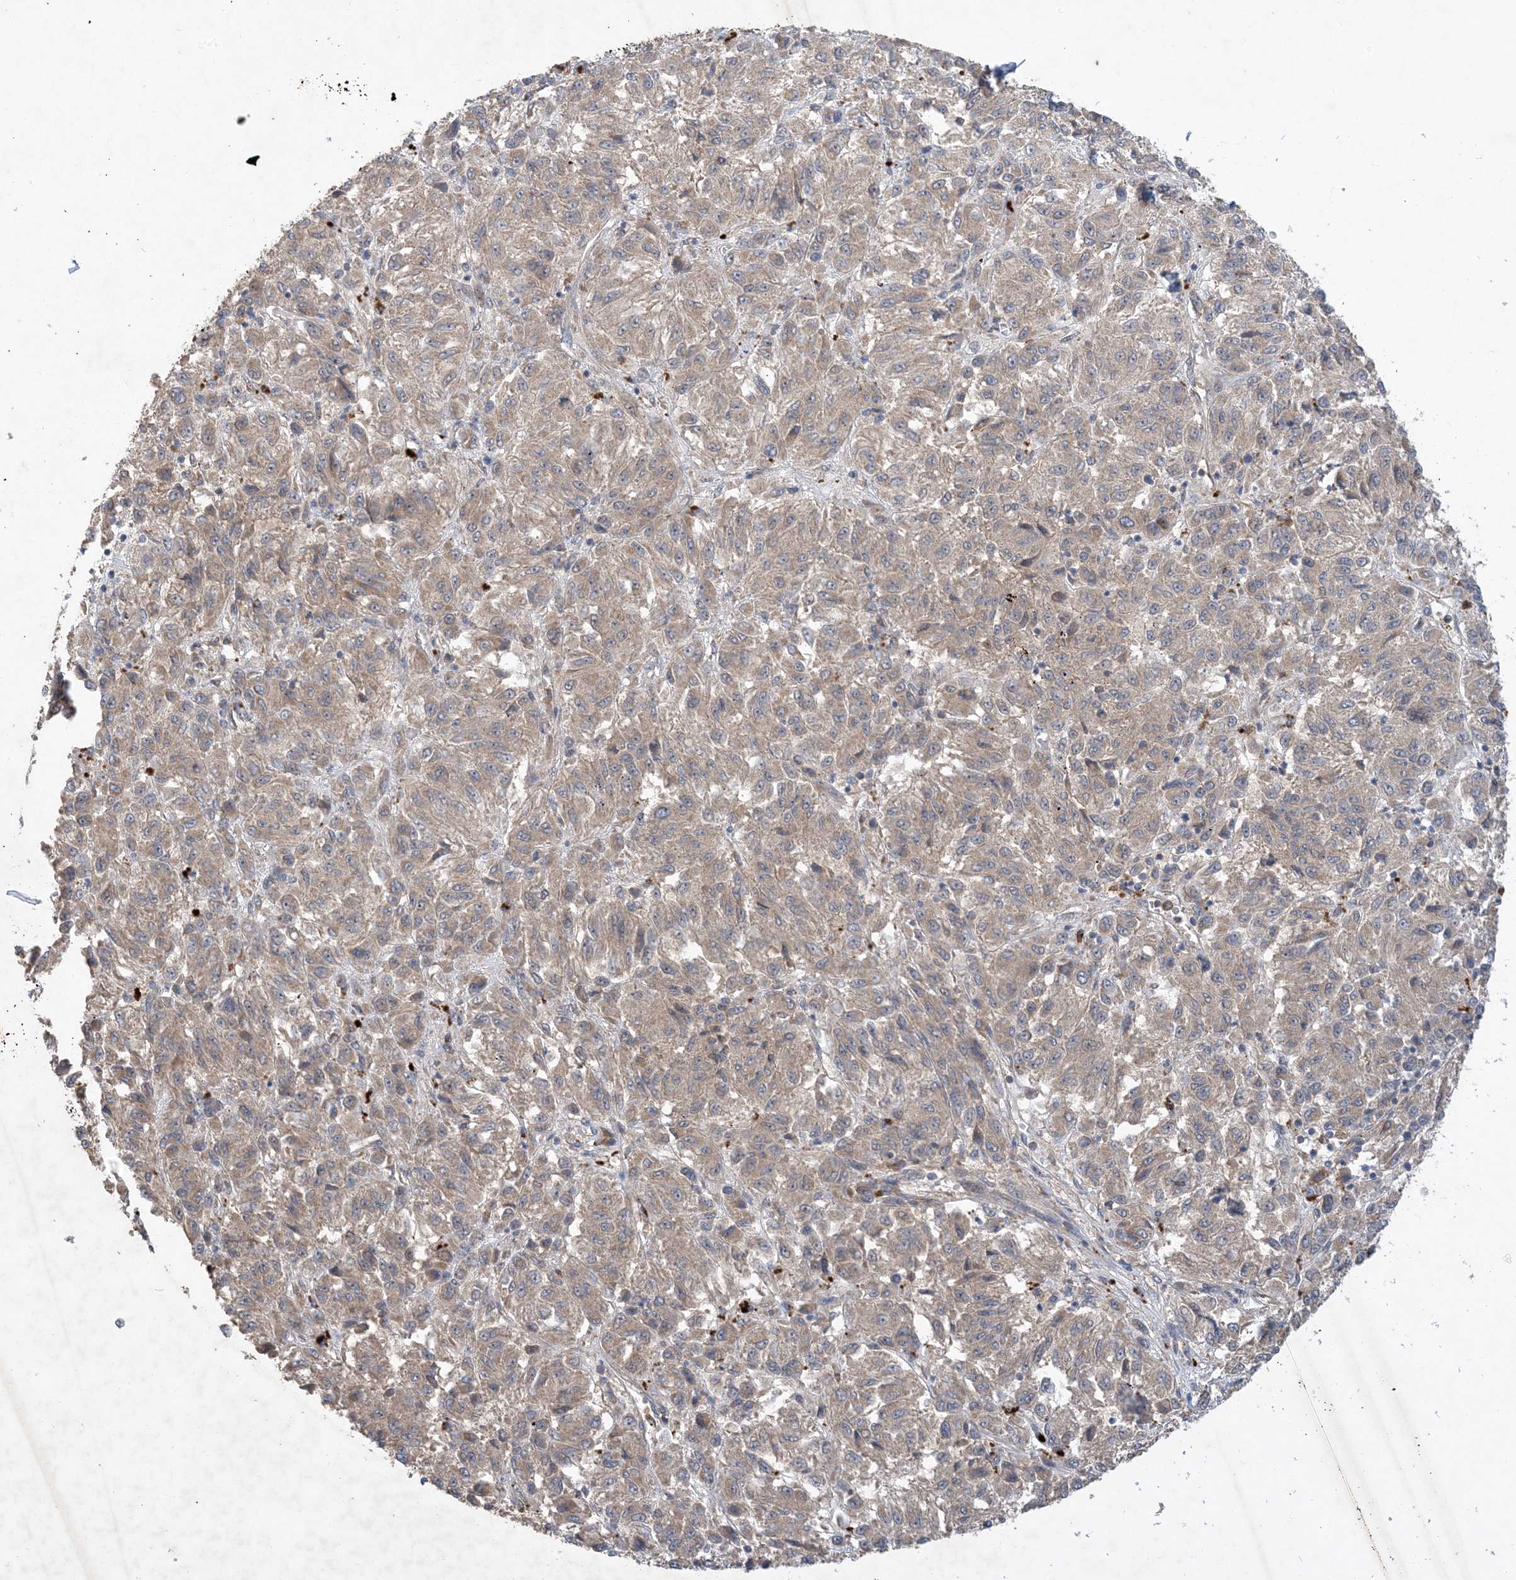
{"staining": {"intensity": "weak", "quantity": ">75%", "location": "cytoplasmic/membranous"}, "tissue": "melanoma", "cell_type": "Tumor cells", "image_type": "cancer", "snomed": [{"axis": "morphology", "description": "Malignant melanoma, Metastatic site"}, {"axis": "topography", "description": "Lung"}], "caption": "Melanoma was stained to show a protein in brown. There is low levels of weak cytoplasmic/membranous expression in about >75% of tumor cells.", "gene": "MASP2", "patient": {"sex": "male", "age": 64}}